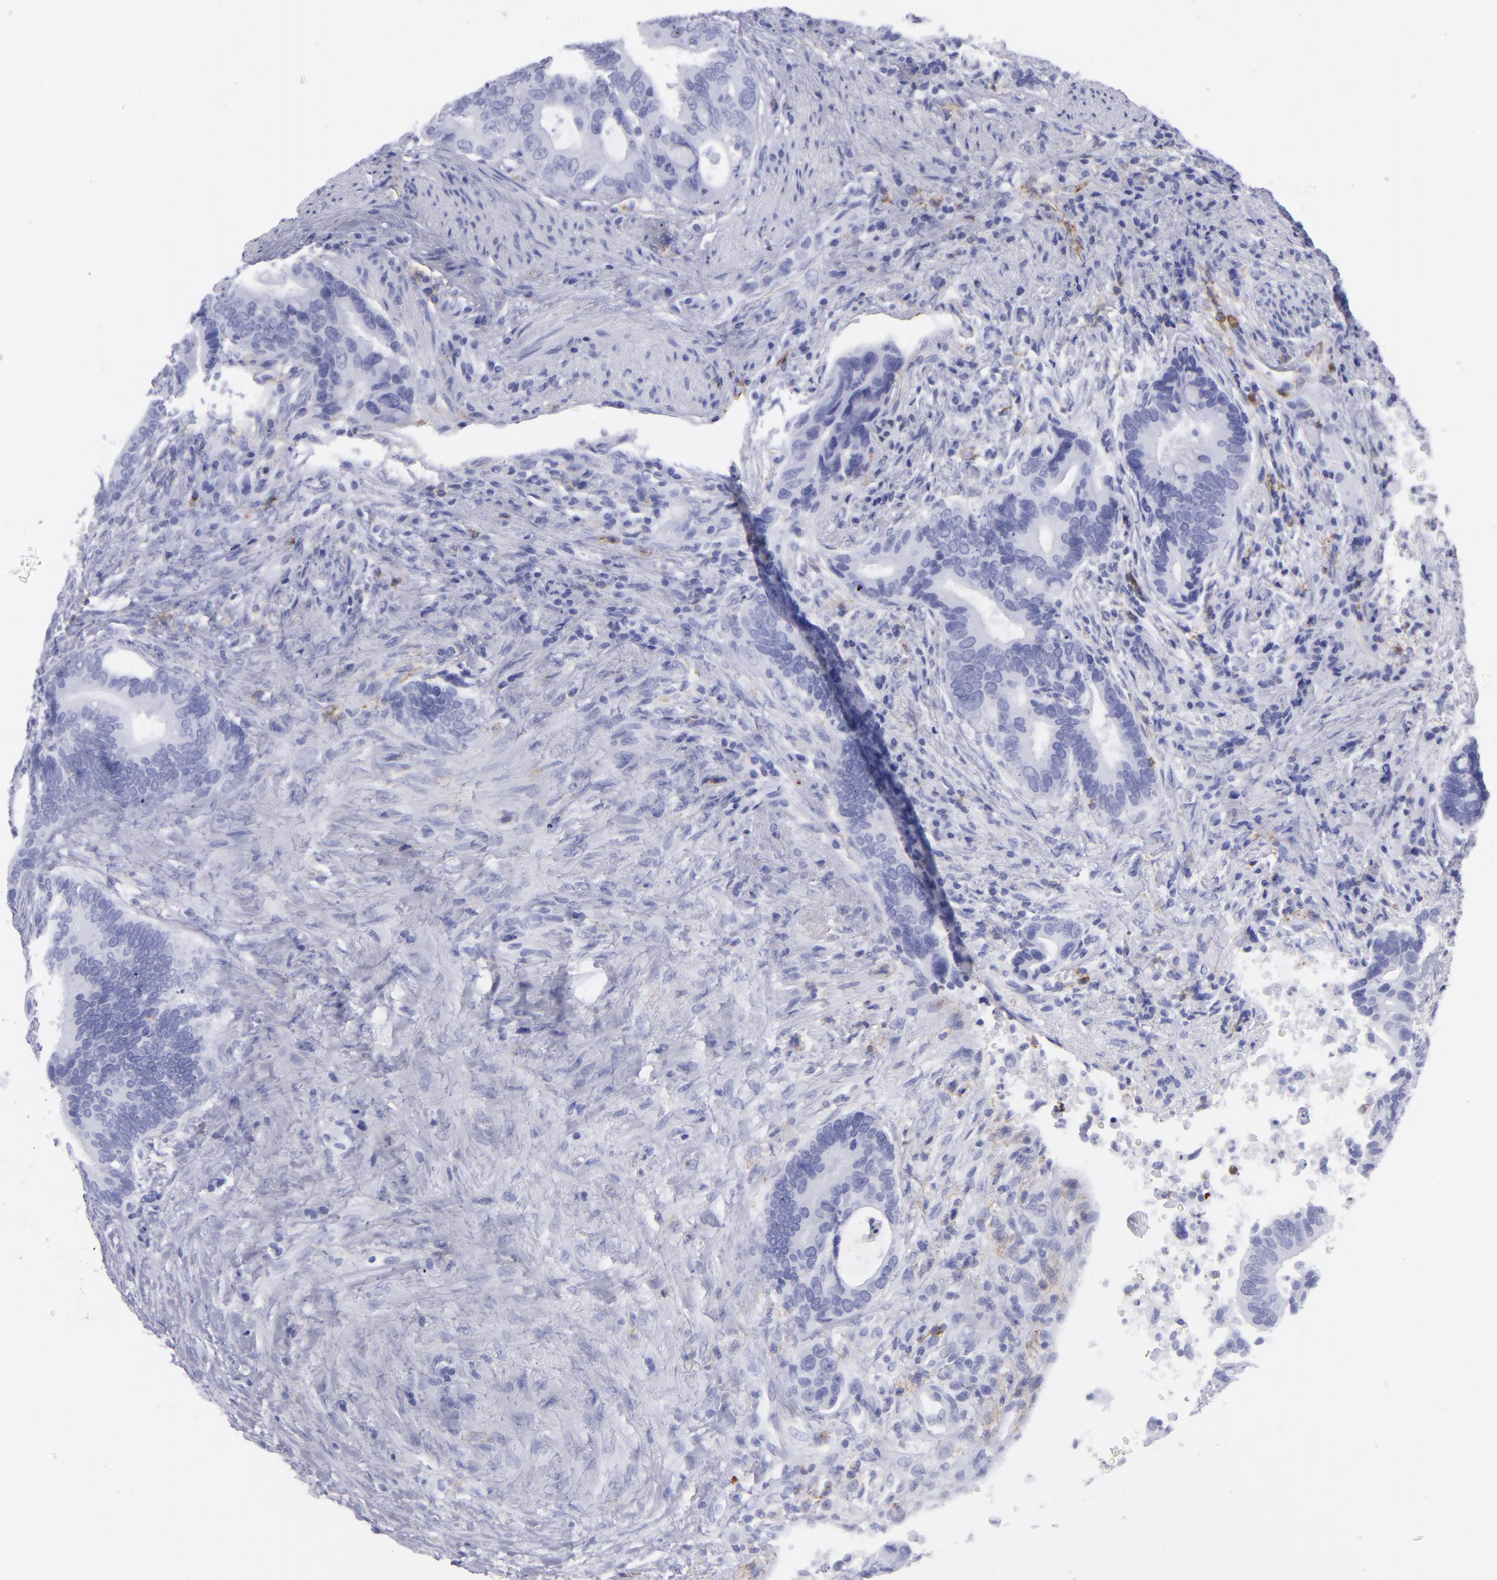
{"staining": {"intensity": "negative", "quantity": "none", "location": "none"}, "tissue": "colorectal cancer", "cell_type": "Tumor cells", "image_type": "cancer", "snomed": [{"axis": "morphology", "description": "Adenocarcinoma, NOS"}, {"axis": "topography", "description": "Rectum"}], "caption": "Immunohistochemistry photomicrograph of neoplastic tissue: colorectal adenocarcinoma stained with DAB (3,3'-diaminobenzidine) demonstrates no significant protein staining in tumor cells.", "gene": "SELPLG", "patient": {"sex": "female", "age": 67}}